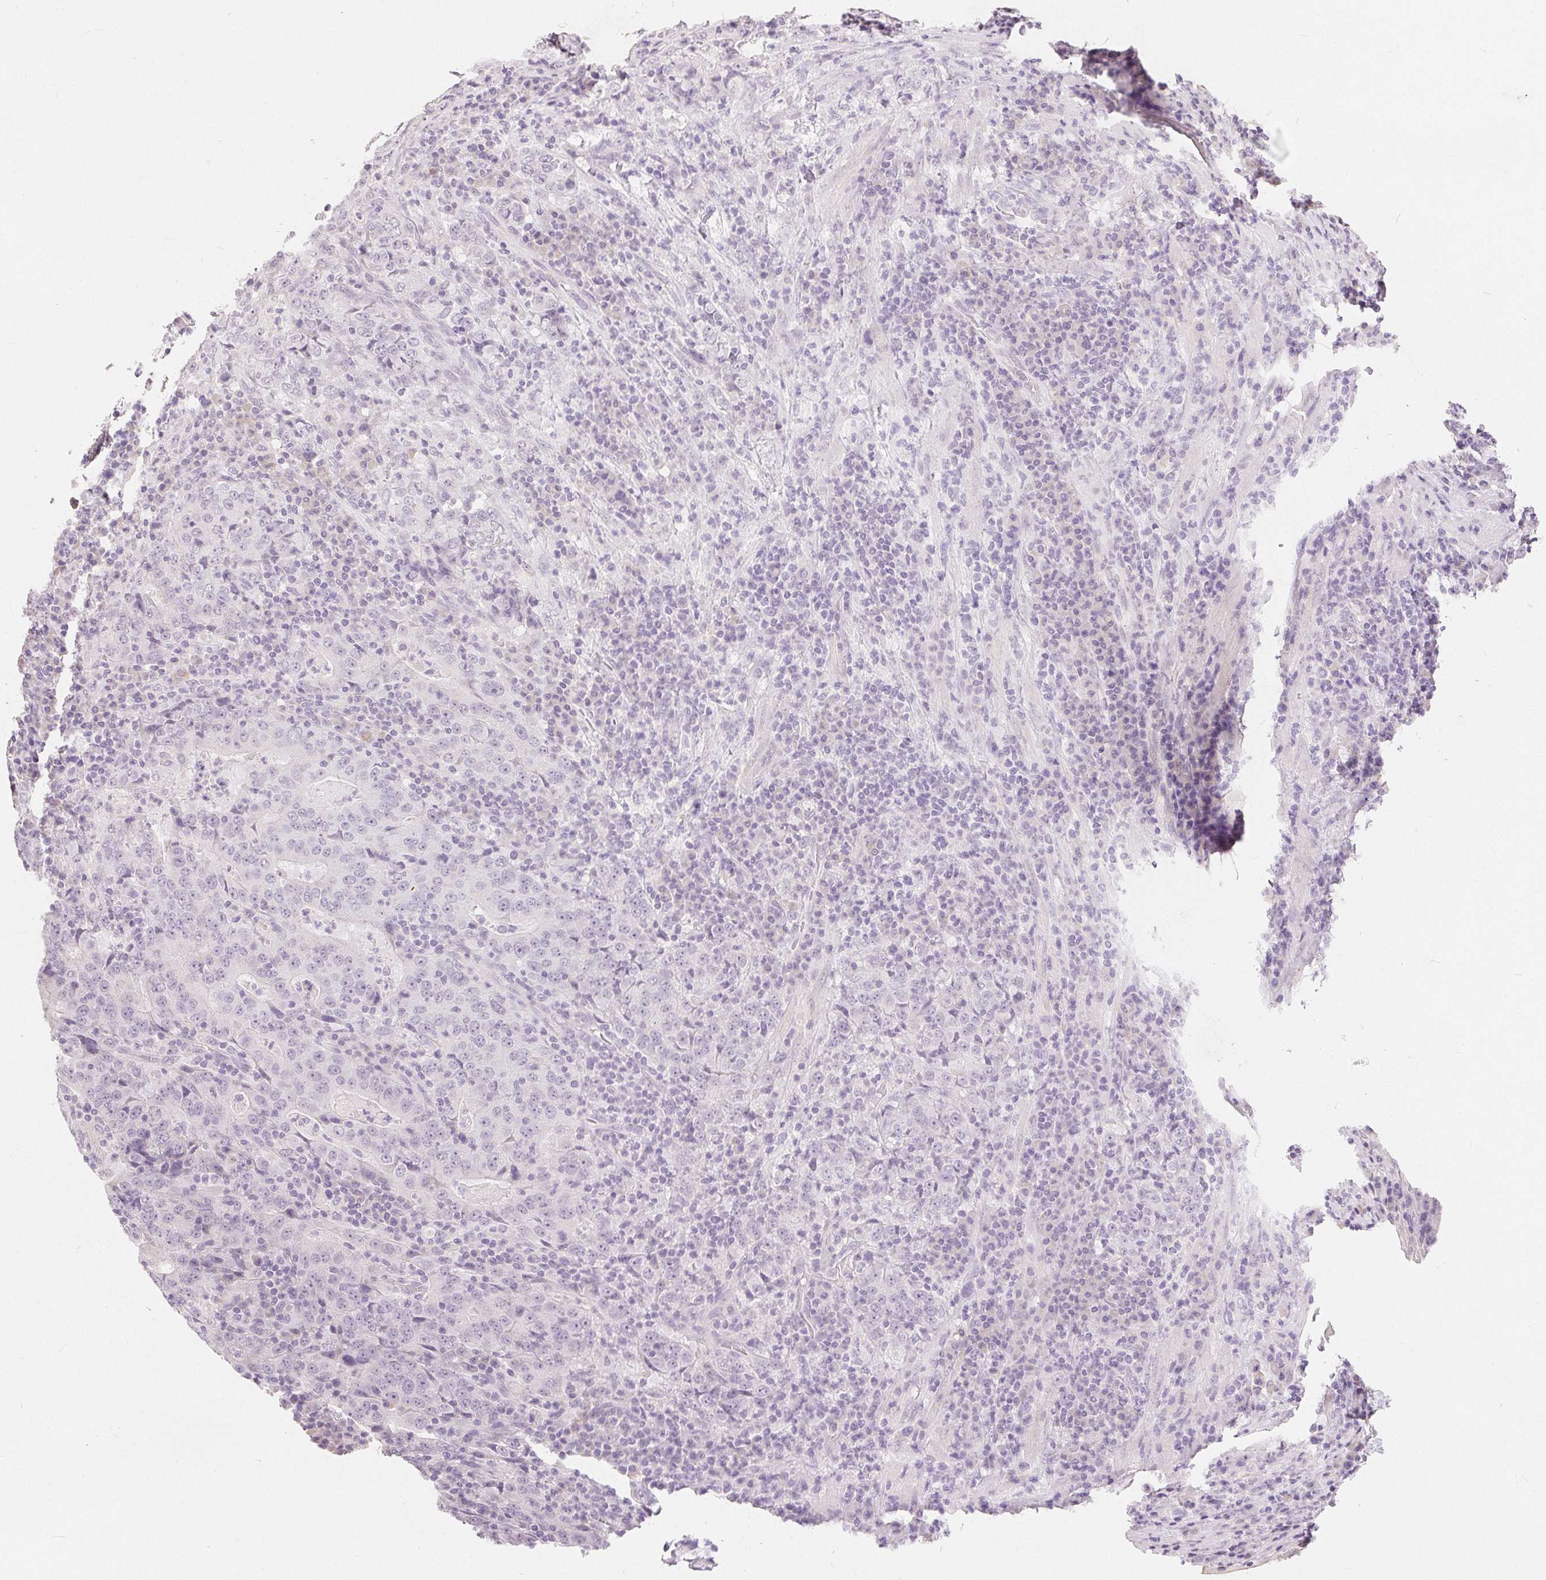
{"staining": {"intensity": "negative", "quantity": "none", "location": "none"}, "tissue": "stomach cancer", "cell_type": "Tumor cells", "image_type": "cancer", "snomed": [{"axis": "morphology", "description": "Normal tissue, NOS"}, {"axis": "morphology", "description": "Adenocarcinoma, NOS"}, {"axis": "topography", "description": "Stomach, upper"}, {"axis": "topography", "description": "Stomach"}], "caption": "High power microscopy image of an immunohistochemistry image of stomach cancer, revealing no significant staining in tumor cells.", "gene": "CA12", "patient": {"sex": "male", "age": 59}}